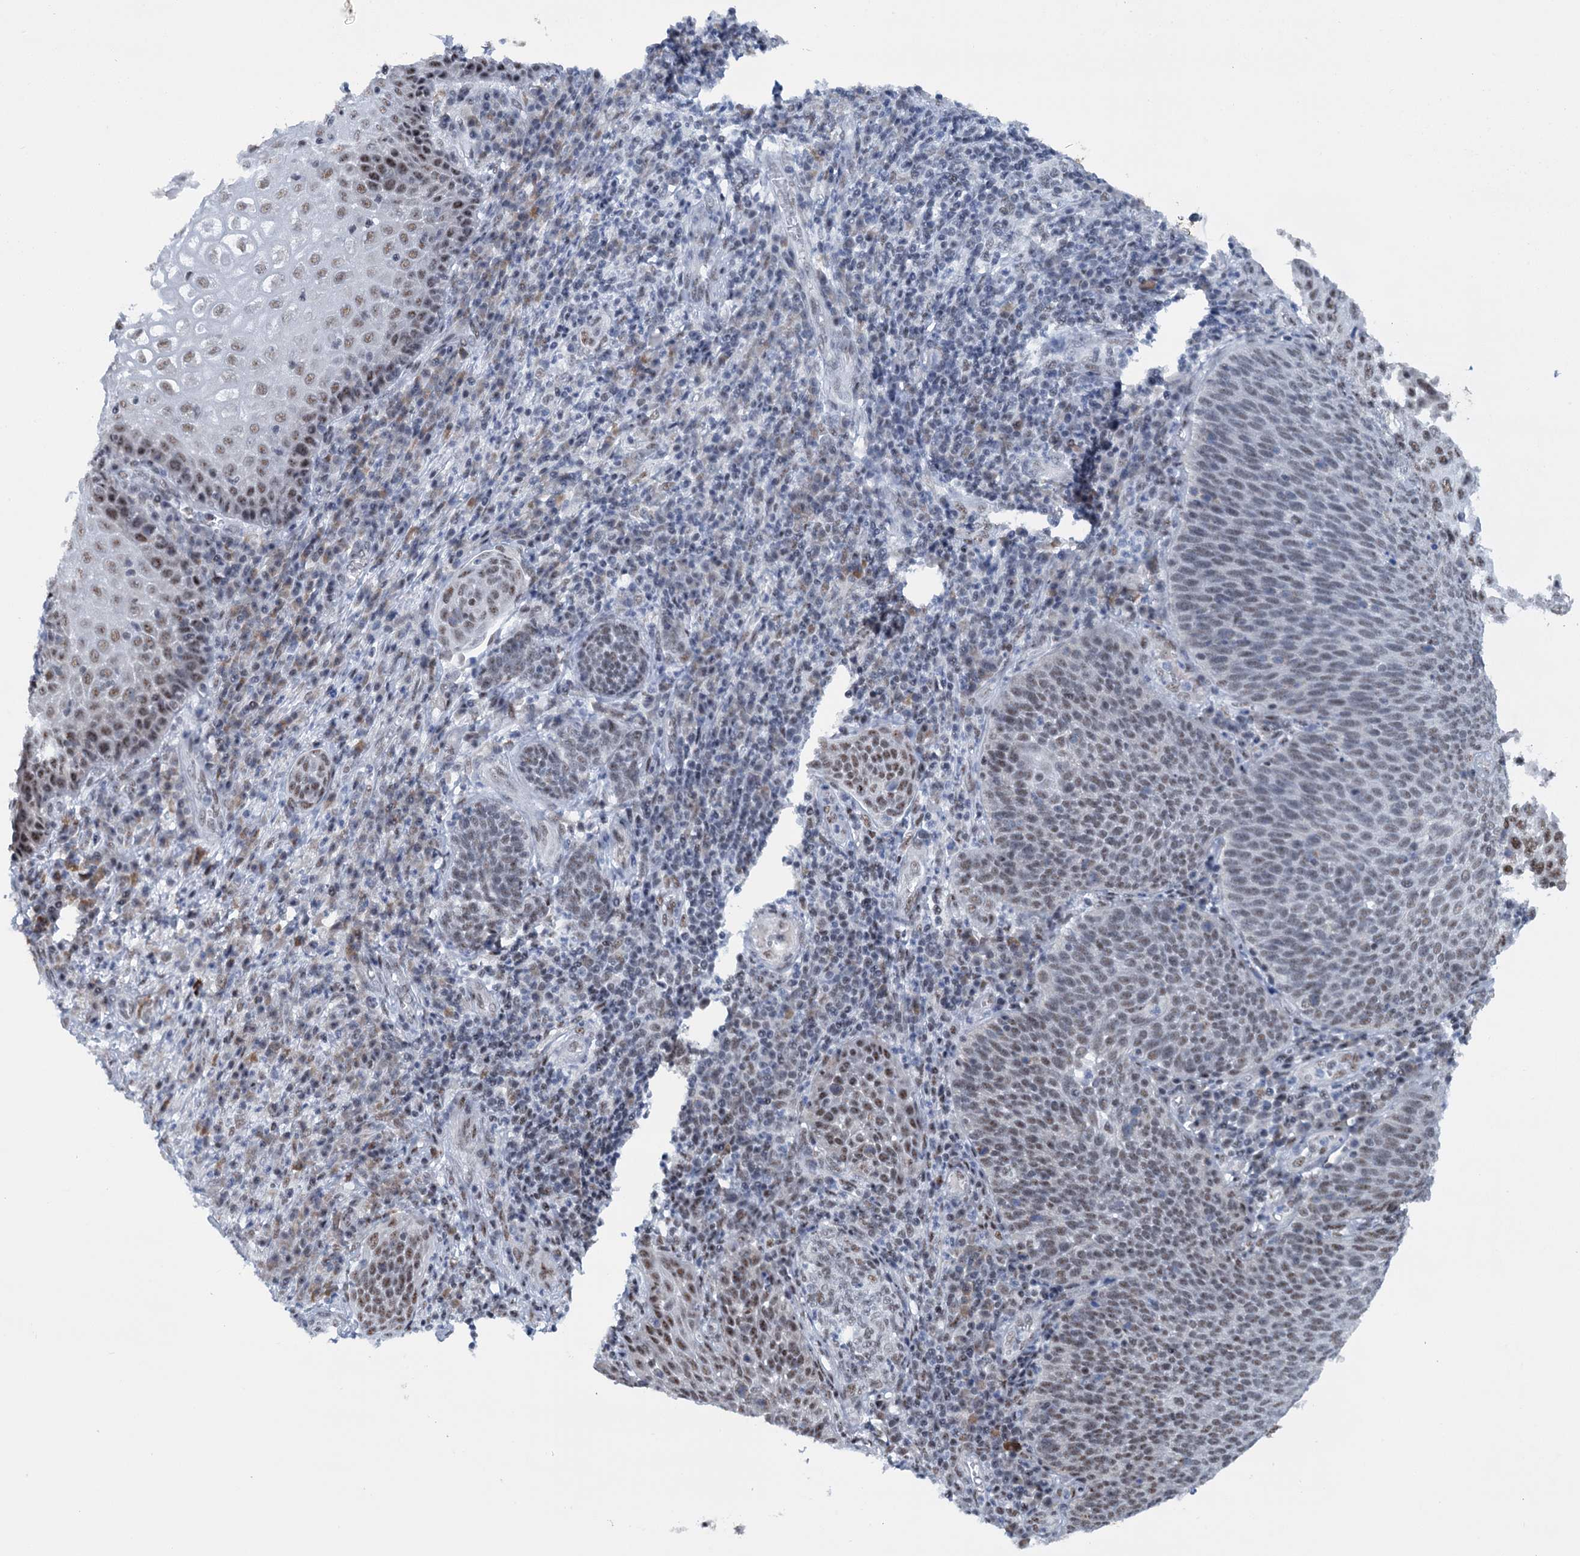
{"staining": {"intensity": "weak", "quantity": "25%-75%", "location": "nuclear"}, "tissue": "cervical cancer", "cell_type": "Tumor cells", "image_type": "cancer", "snomed": [{"axis": "morphology", "description": "Squamous cell carcinoma, NOS"}, {"axis": "topography", "description": "Cervix"}], "caption": "IHC staining of cervical squamous cell carcinoma, which demonstrates low levels of weak nuclear staining in about 25%-75% of tumor cells indicating weak nuclear protein positivity. The staining was performed using DAB (3,3'-diaminobenzidine) (brown) for protein detection and nuclei were counterstained in hematoxylin (blue).", "gene": "SREK1", "patient": {"sex": "female", "age": 34}}